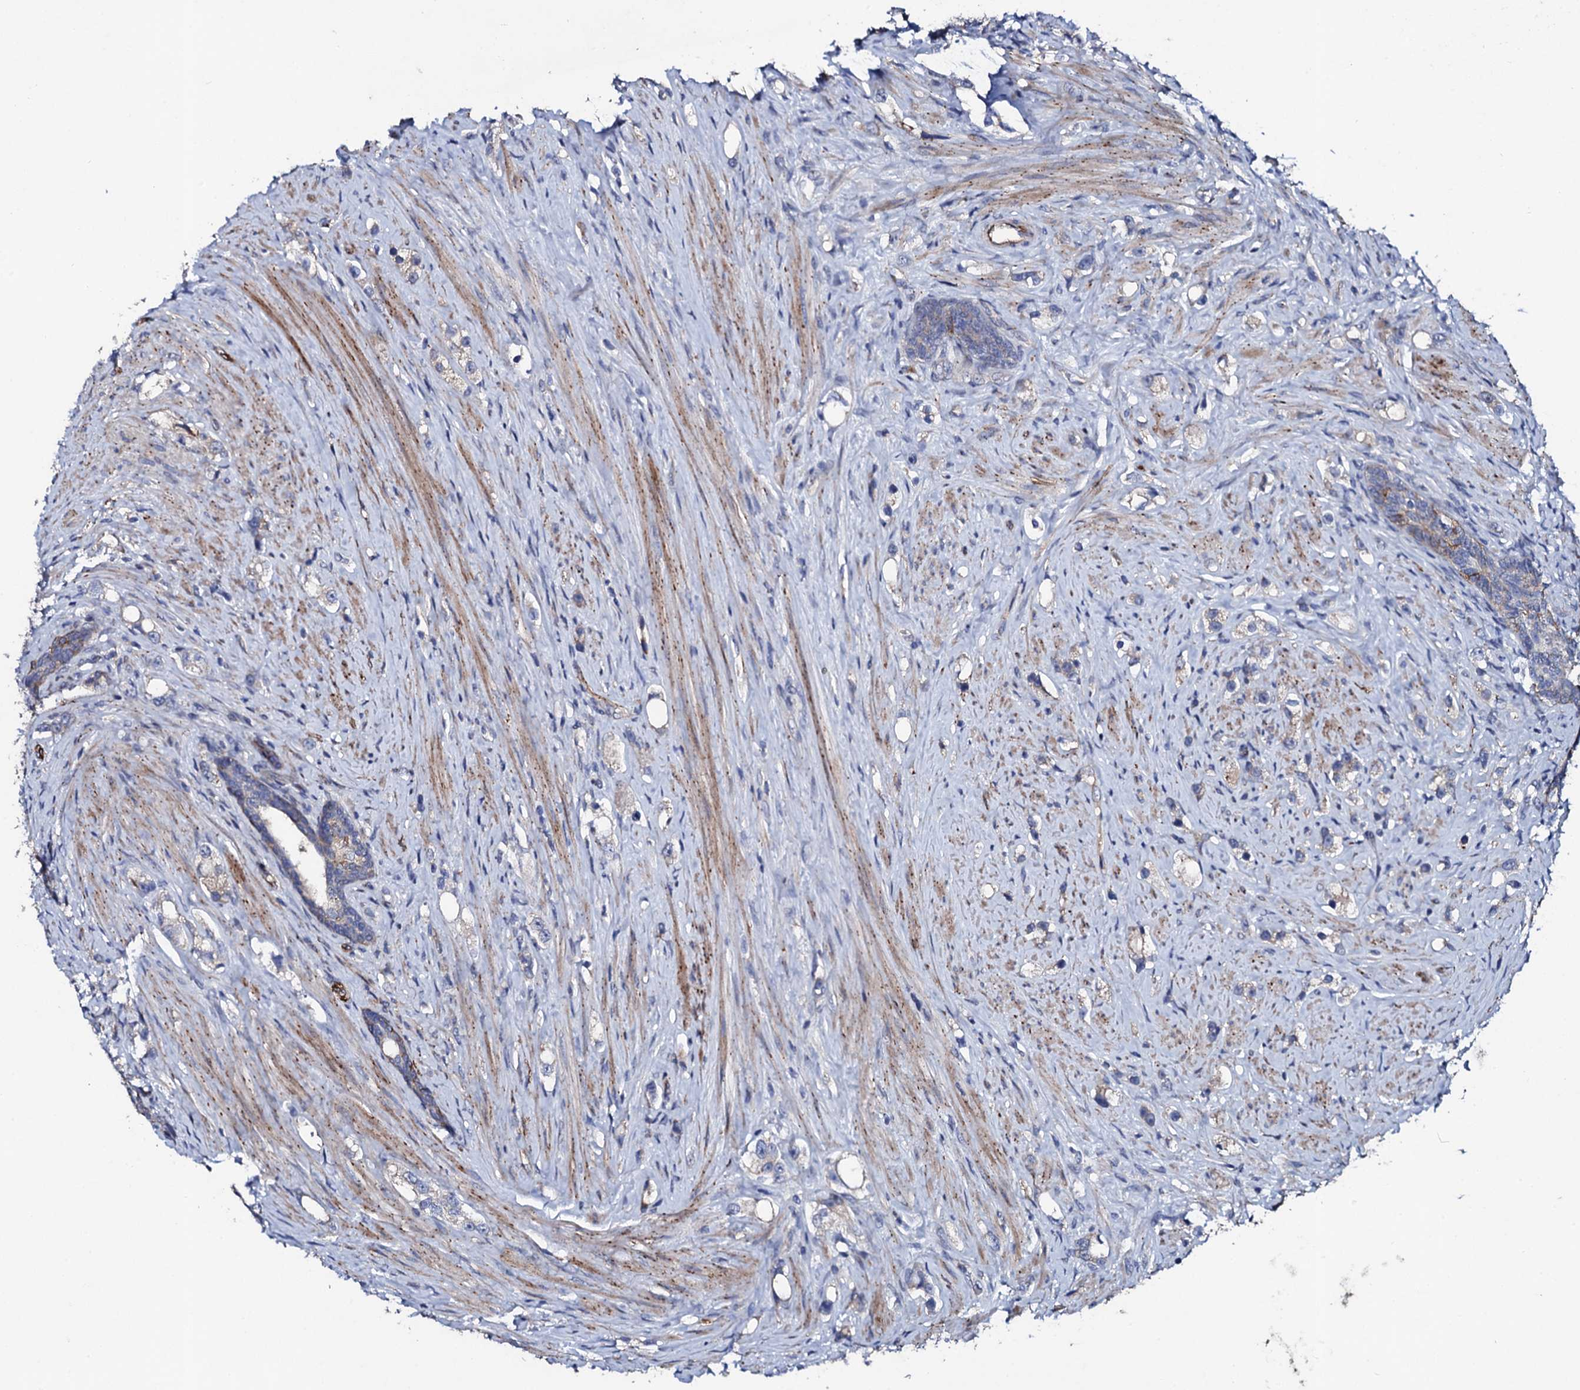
{"staining": {"intensity": "moderate", "quantity": "25%-75%", "location": "cytoplasmic/membranous"}, "tissue": "prostate cancer", "cell_type": "Tumor cells", "image_type": "cancer", "snomed": [{"axis": "morphology", "description": "Adenocarcinoma, High grade"}, {"axis": "topography", "description": "Prostate"}], "caption": "Protein staining of prostate adenocarcinoma (high-grade) tissue shows moderate cytoplasmic/membranous positivity in about 25%-75% of tumor cells.", "gene": "DBX1", "patient": {"sex": "male", "age": 63}}